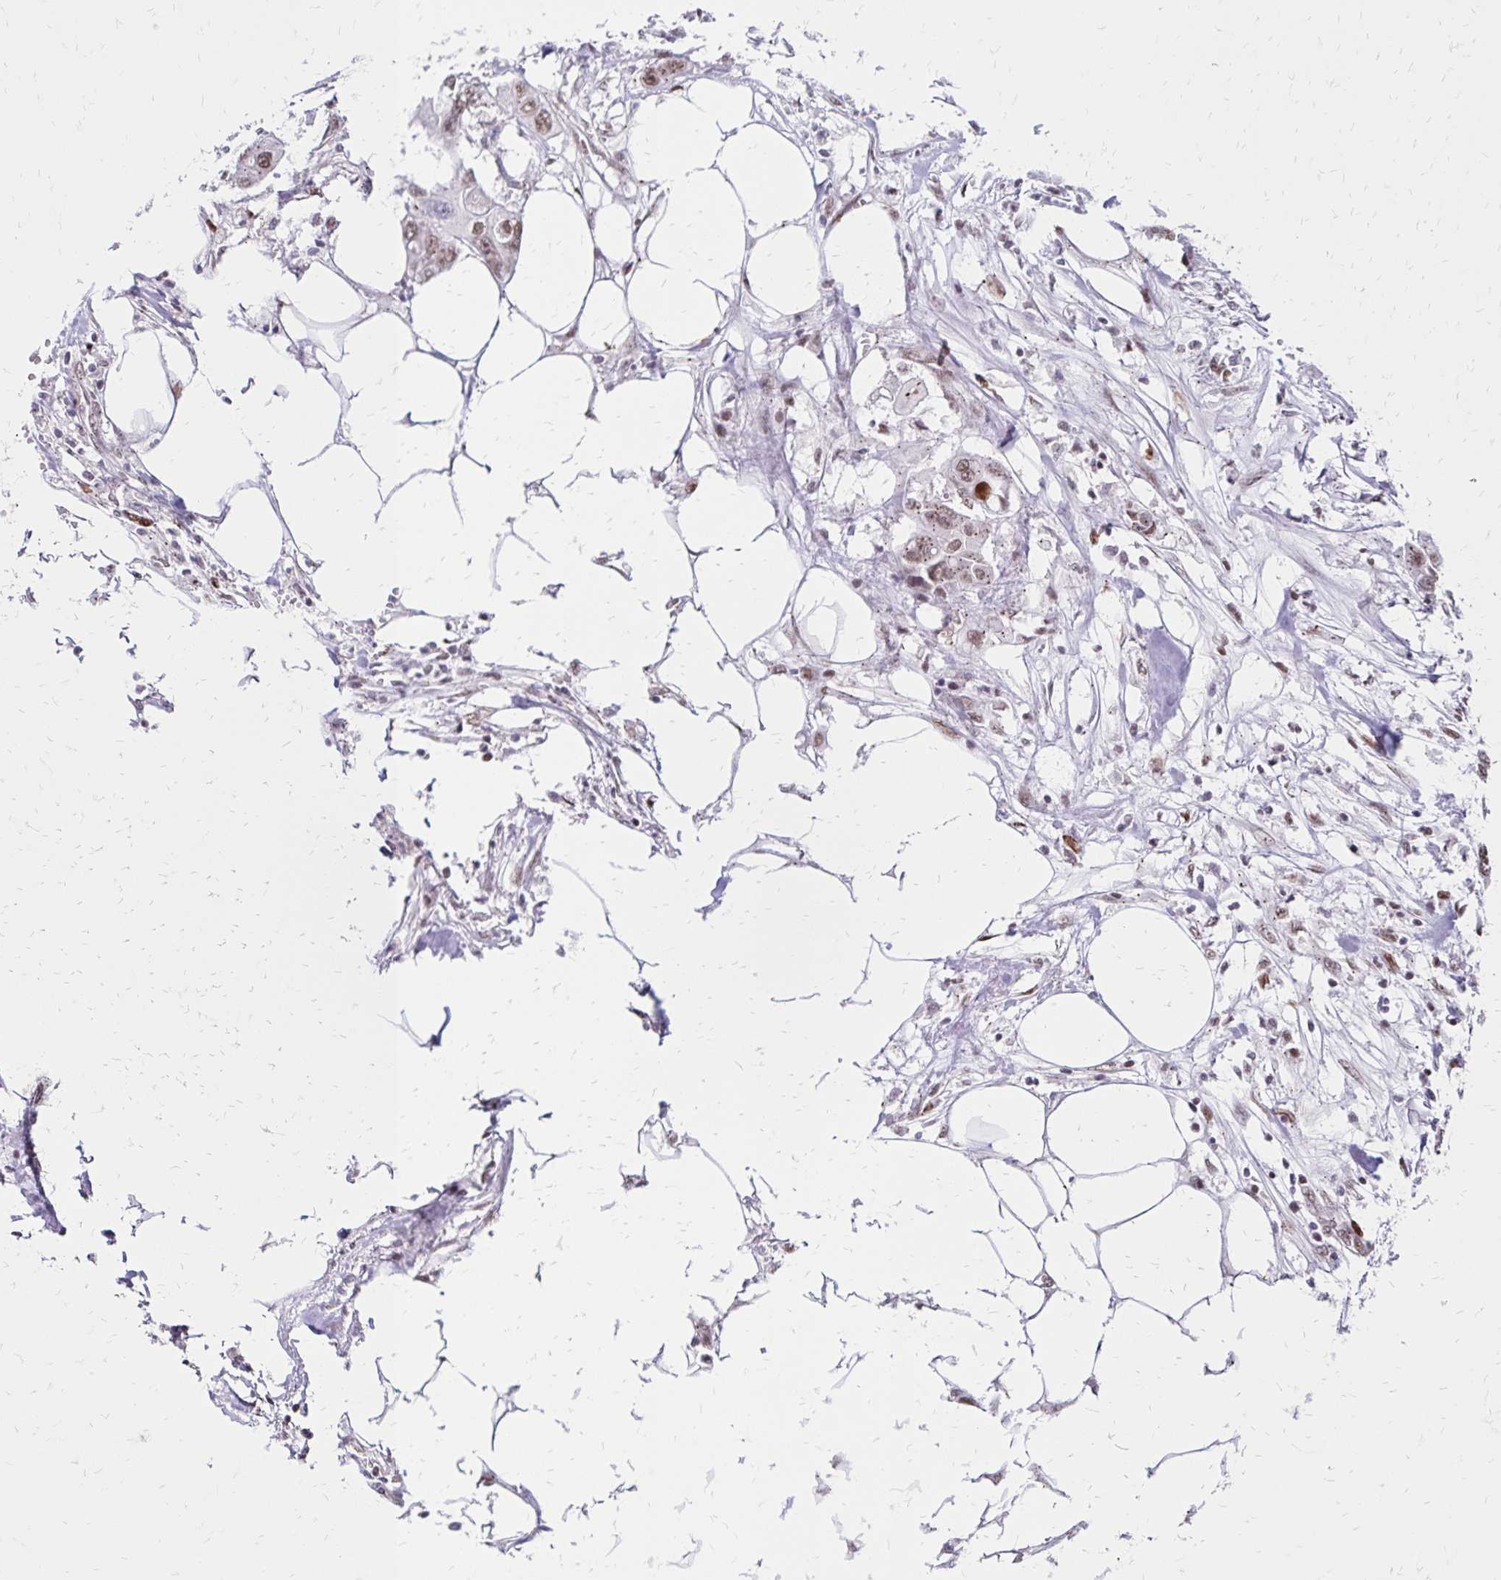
{"staining": {"intensity": "moderate", "quantity": ">75%", "location": "nuclear"}, "tissue": "colorectal cancer", "cell_type": "Tumor cells", "image_type": "cancer", "snomed": [{"axis": "morphology", "description": "Adenocarcinoma, NOS"}, {"axis": "topography", "description": "Colon"}], "caption": "There is medium levels of moderate nuclear positivity in tumor cells of colorectal adenocarcinoma, as demonstrated by immunohistochemical staining (brown color).", "gene": "TOB1", "patient": {"sex": "male", "age": 77}}